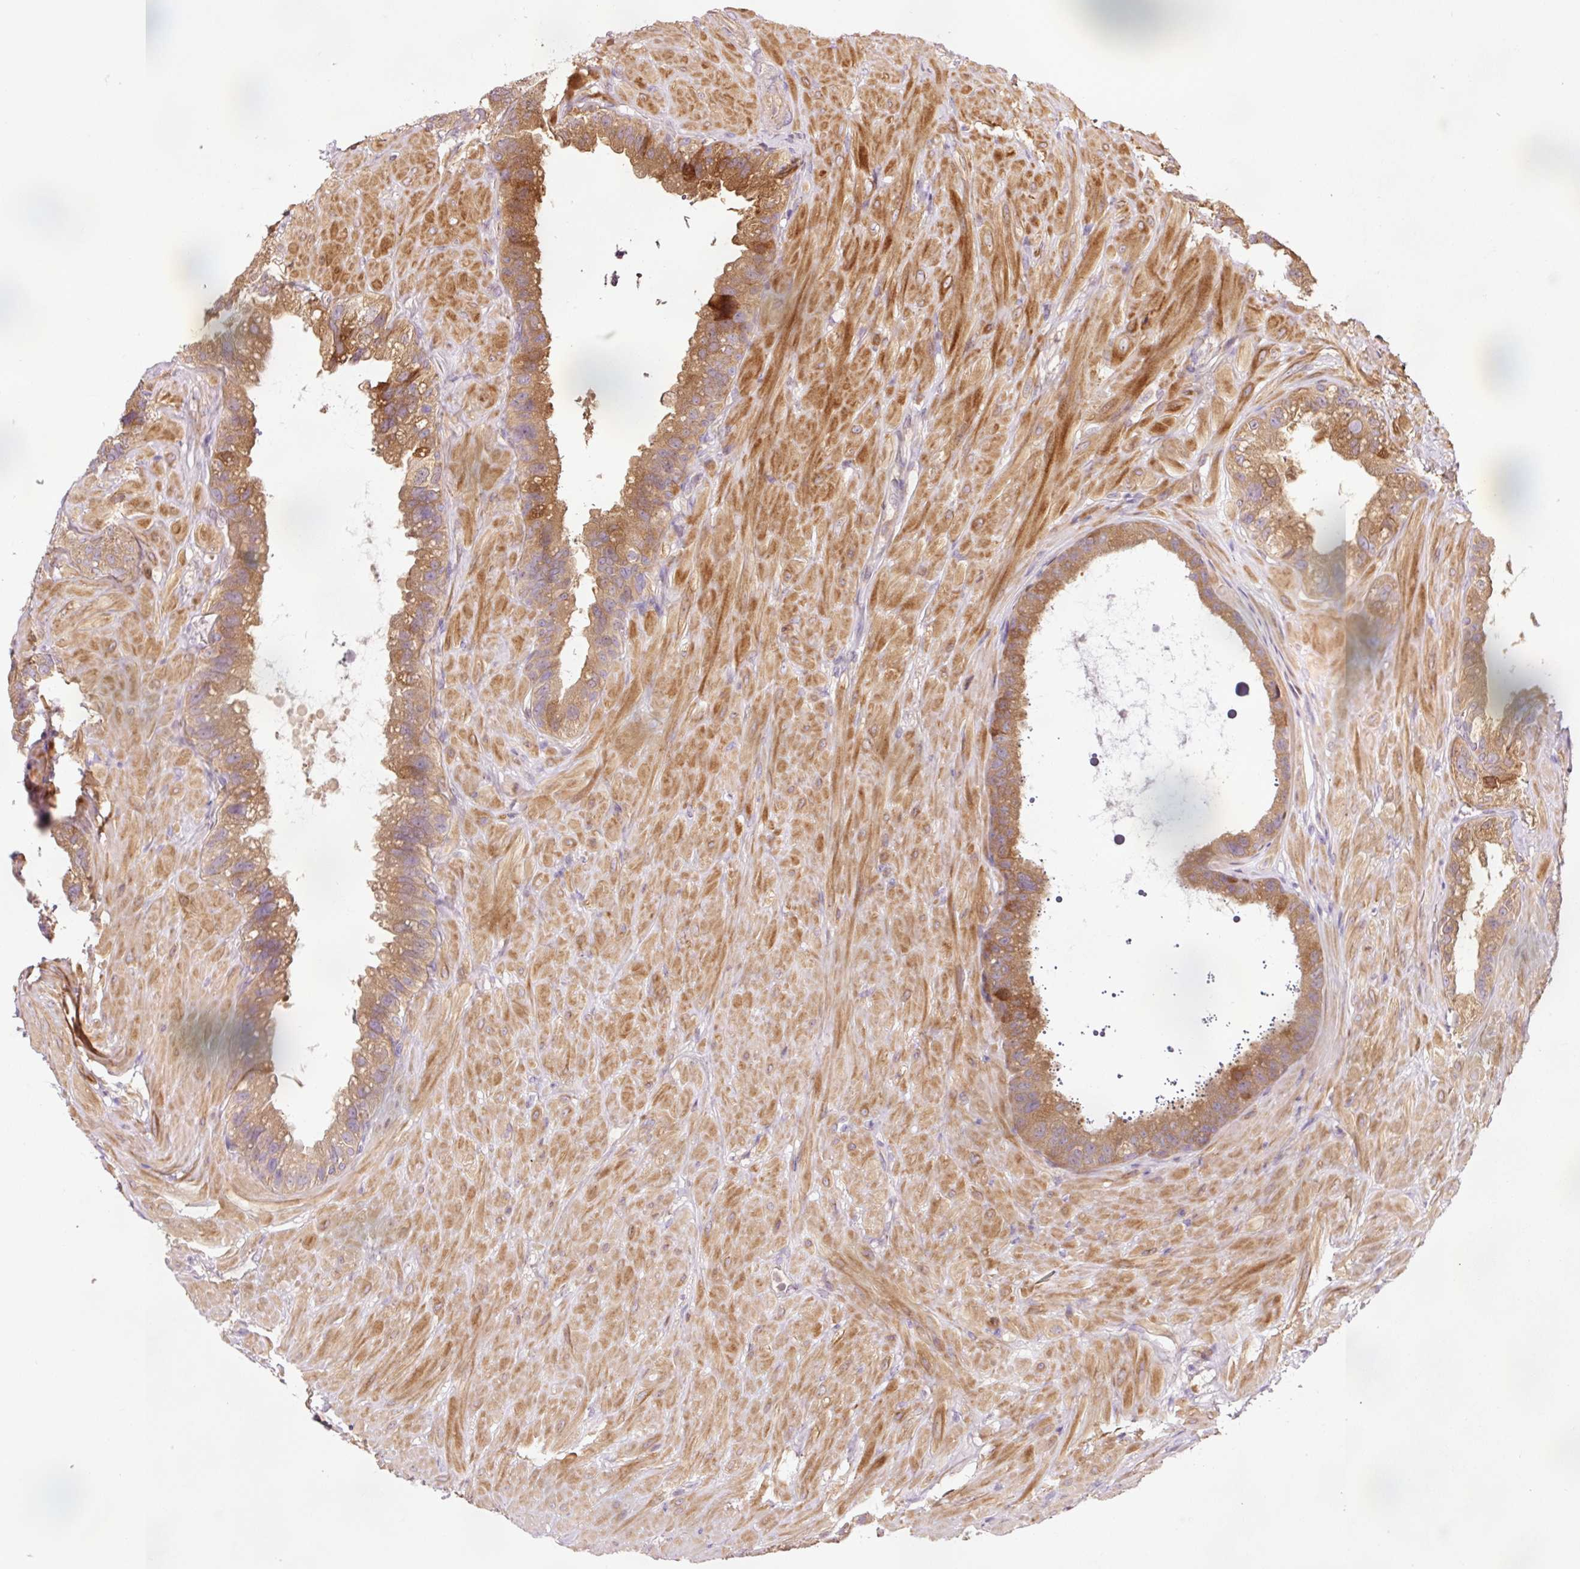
{"staining": {"intensity": "moderate", "quantity": ">75%", "location": "cytoplasmic/membranous"}, "tissue": "seminal vesicle", "cell_type": "Glandular cells", "image_type": "normal", "snomed": [{"axis": "morphology", "description": "Normal tissue, NOS"}, {"axis": "topography", "description": "Seminal veicle"}, {"axis": "topography", "description": "Peripheral nerve tissue"}], "caption": "DAB immunohistochemical staining of normal seminal vesicle demonstrates moderate cytoplasmic/membranous protein staining in about >75% of glandular cells.", "gene": "NAPA", "patient": {"sex": "male", "age": 76}}